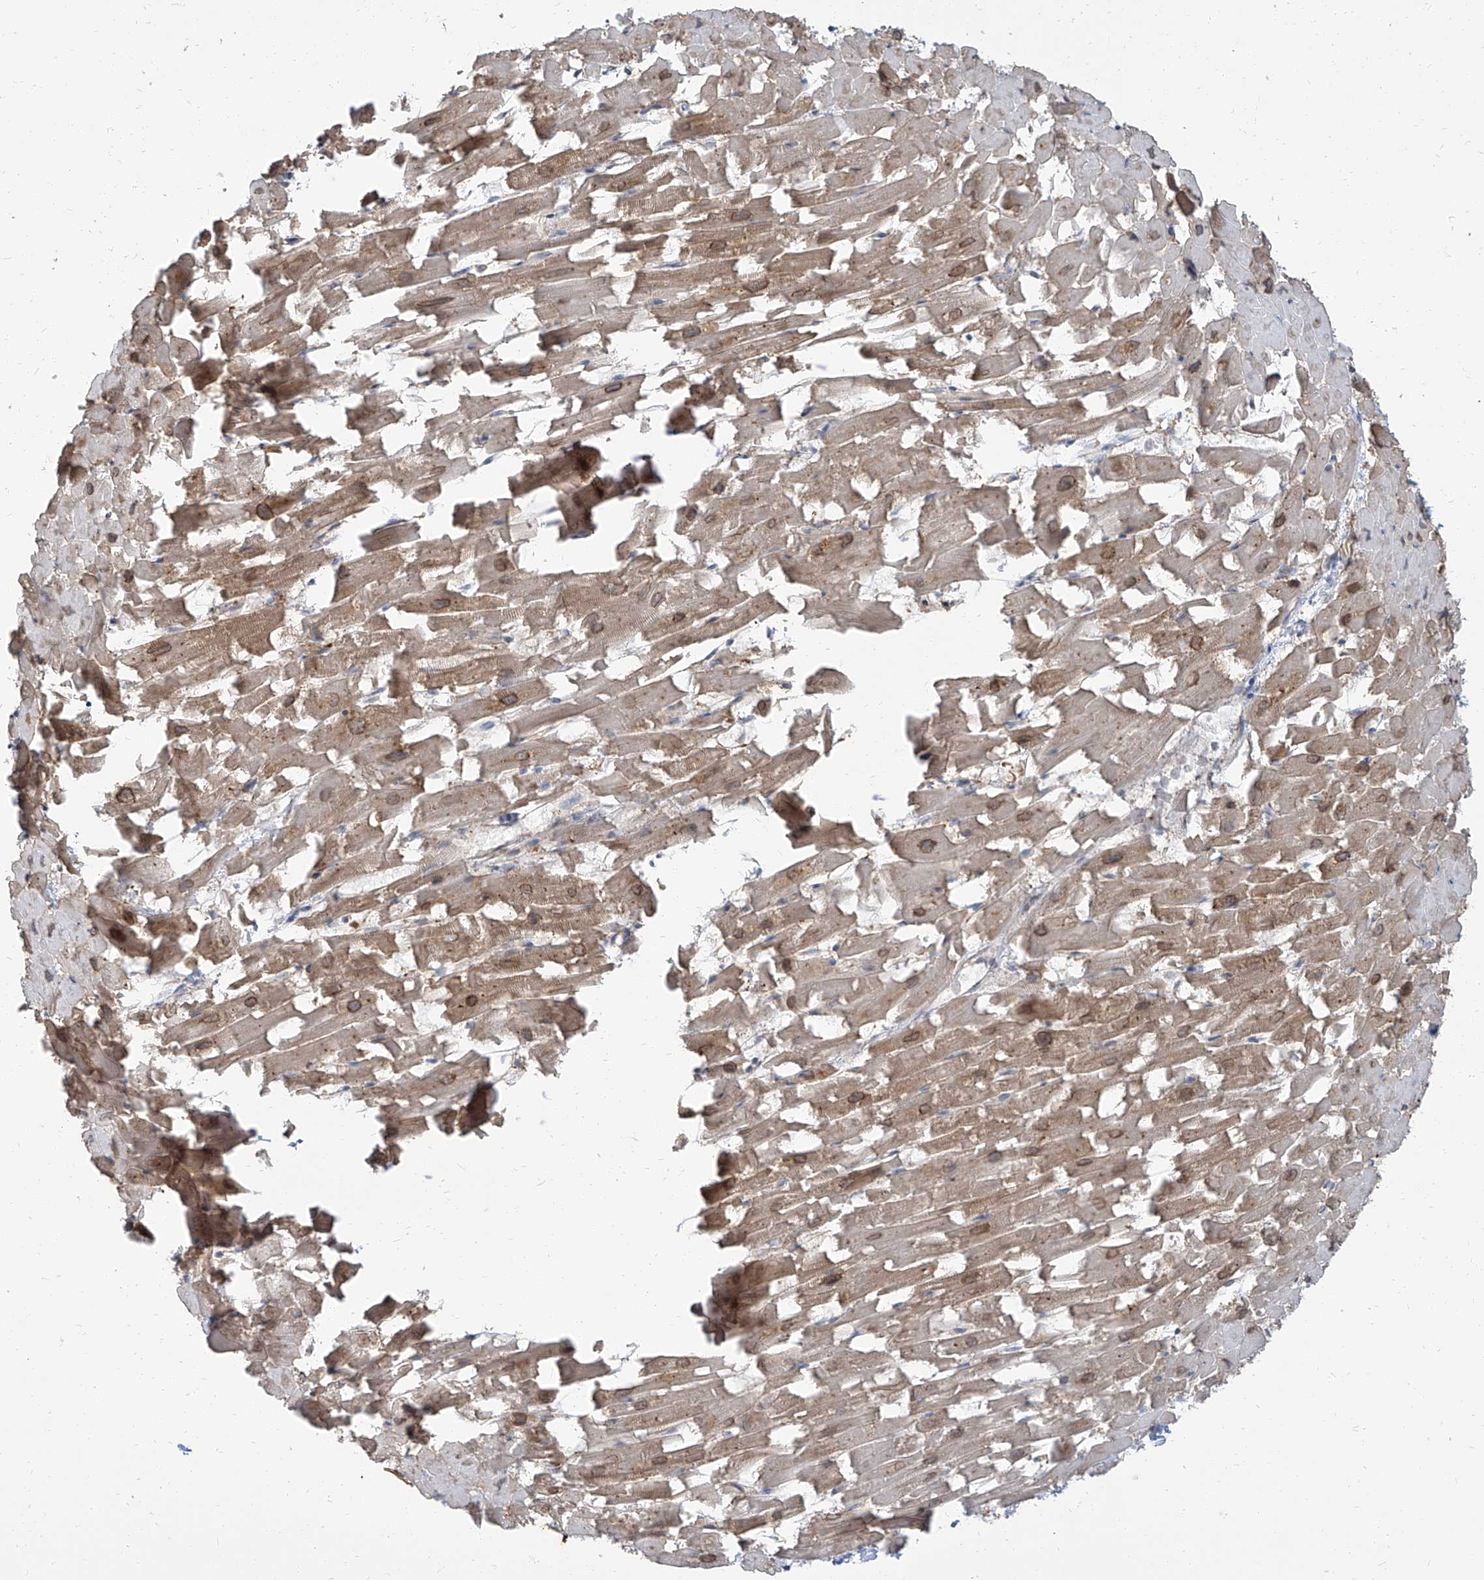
{"staining": {"intensity": "moderate", "quantity": "25%-75%", "location": "cytoplasmic/membranous,nuclear"}, "tissue": "heart muscle", "cell_type": "Cardiomyocytes", "image_type": "normal", "snomed": [{"axis": "morphology", "description": "Normal tissue, NOS"}, {"axis": "topography", "description": "Heart"}], "caption": "The image demonstrates a brown stain indicating the presence of a protein in the cytoplasmic/membranous,nuclear of cardiomyocytes in heart muscle. (DAB IHC with brightfield microscopy, high magnification).", "gene": "TXLNB", "patient": {"sex": "female", "age": 64}}